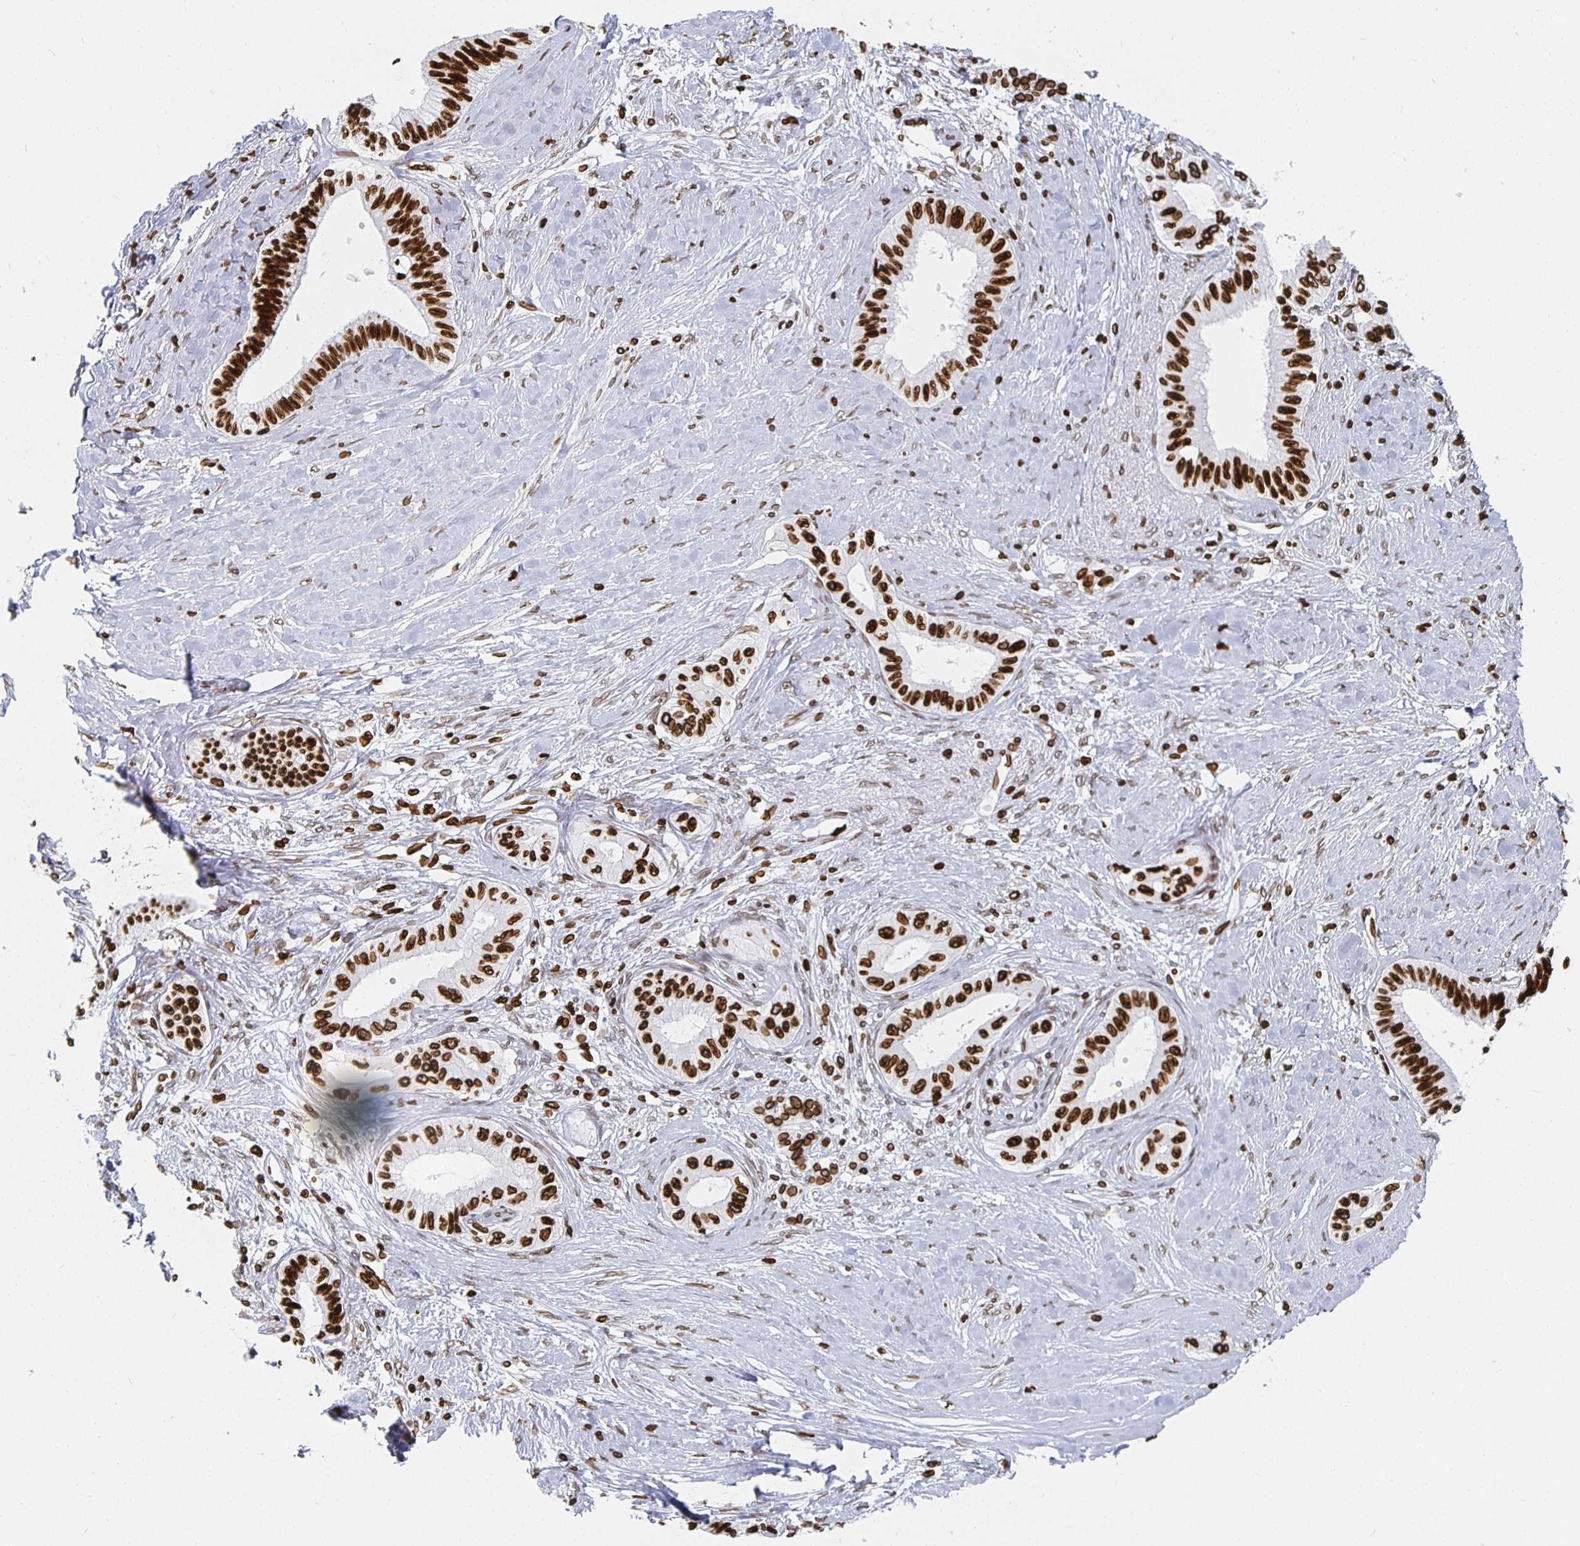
{"staining": {"intensity": "strong", "quantity": ">75%", "location": "cytoplasmic/membranous,nuclear"}, "tissue": "pancreatic cancer", "cell_type": "Tumor cells", "image_type": "cancer", "snomed": [{"axis": "morphology", "description": "Adenocarcinoma, NOS"}, {"axis": "topography", "description": "Pancreas"}], "caption": "An image showing strong cytoplasmic/membranous and nuclear staining in approximately >75% of tumor cells in adenocarcinoma (pancreatic), as visualized by brown immunohistochemical staining.", "gene": "LMNB1", "patient": {"sex": "male", "age": 71}}